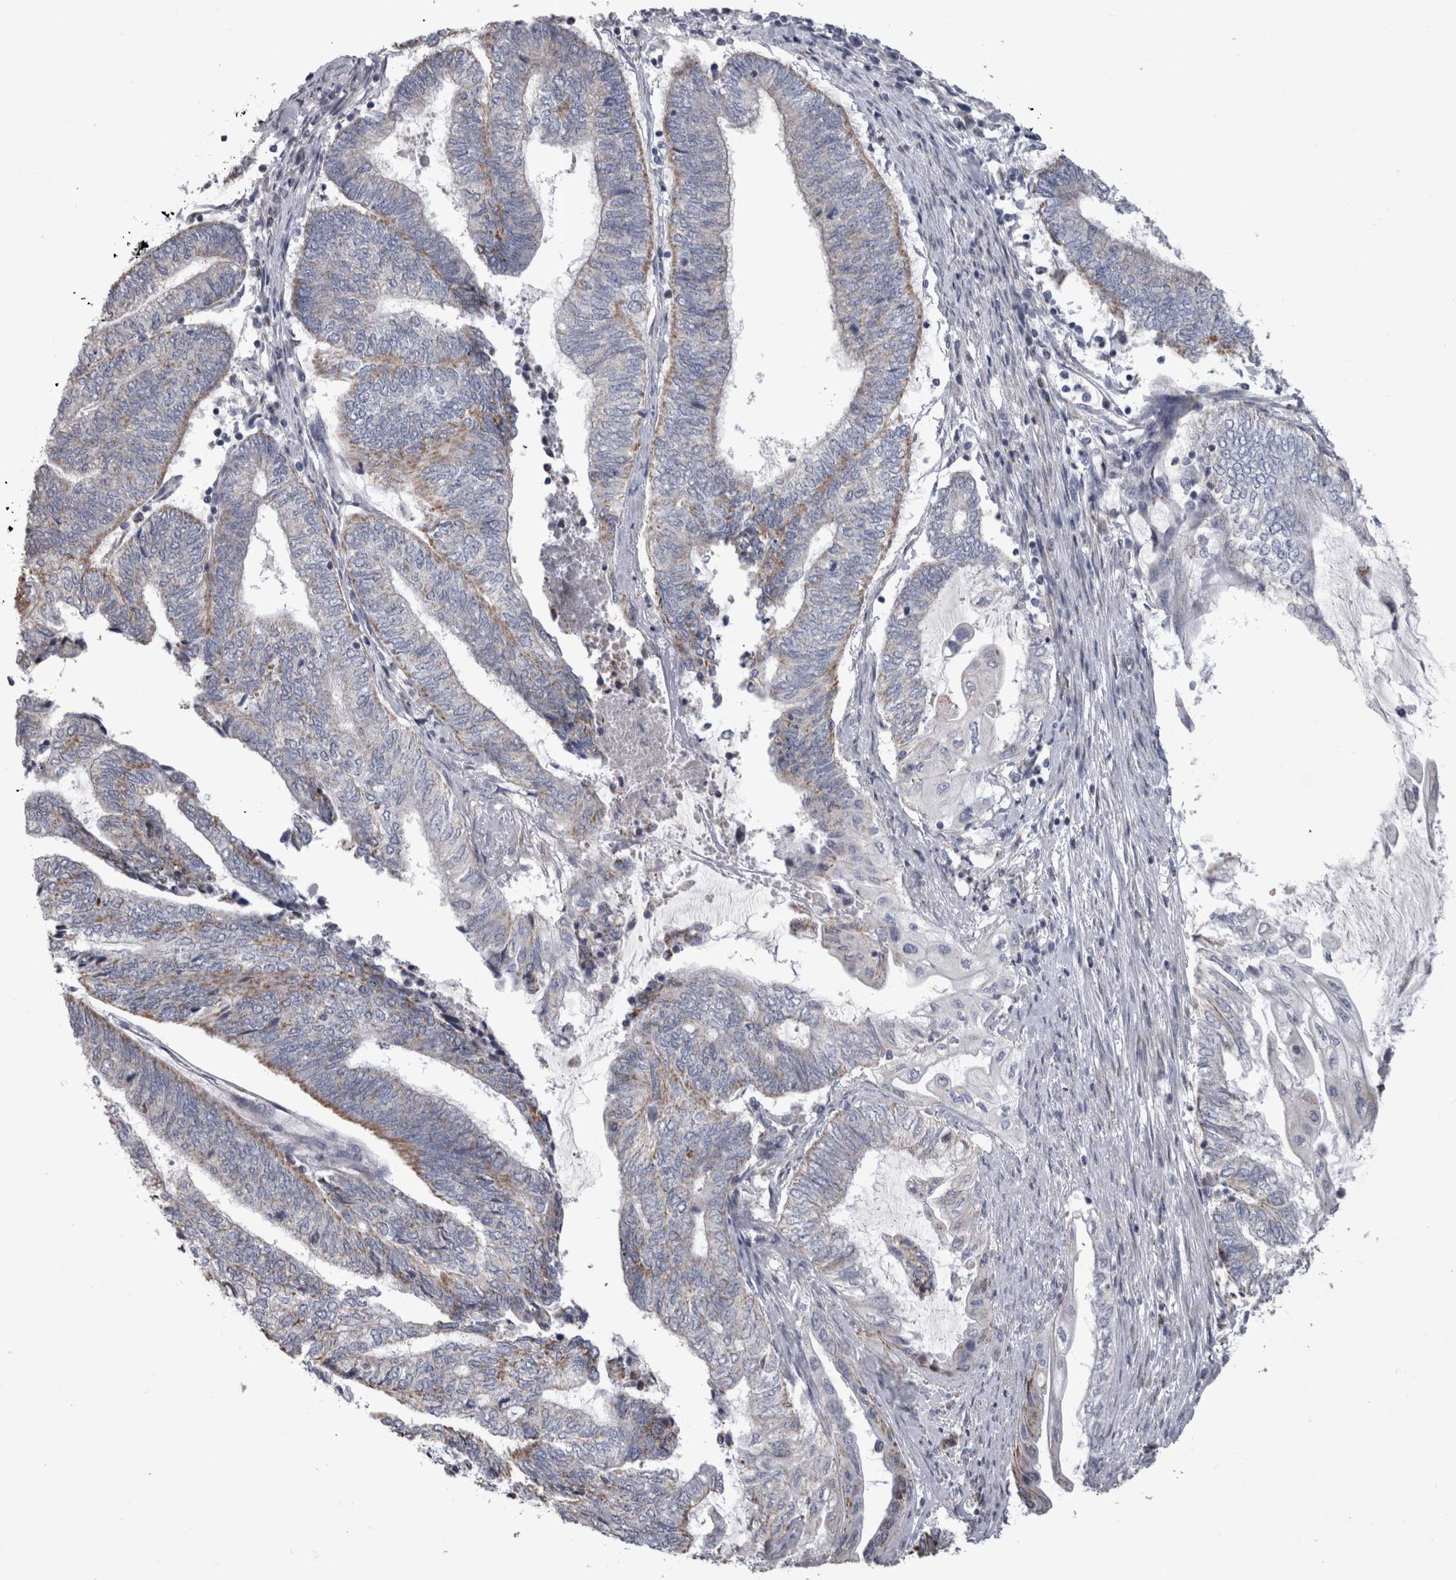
{"staining": {"intensity": "weak", "quantity": "25%-75%", "location": "cytoplasmic/membranous"}, "tissue": "endometrial cancer", "cell_type": "Tumor cells", "image_type": "cancer", "snomed": [{"axis": "morphology", "description": "Adenocarcinoma, NOS"}, {"axis": "topography", "description": "Uterus"}, {"axis": "topography", "description": "Endometrium"}], "caption": "About 25%-75% of tumor cells in endometrial adenocarcinoma exhibit weak cytoplasmic/membranous protein expression as visualized by brown immunohistochemical staining.", "gene": "HDHD3", "patient": {"sex": "female", "age": 70}}